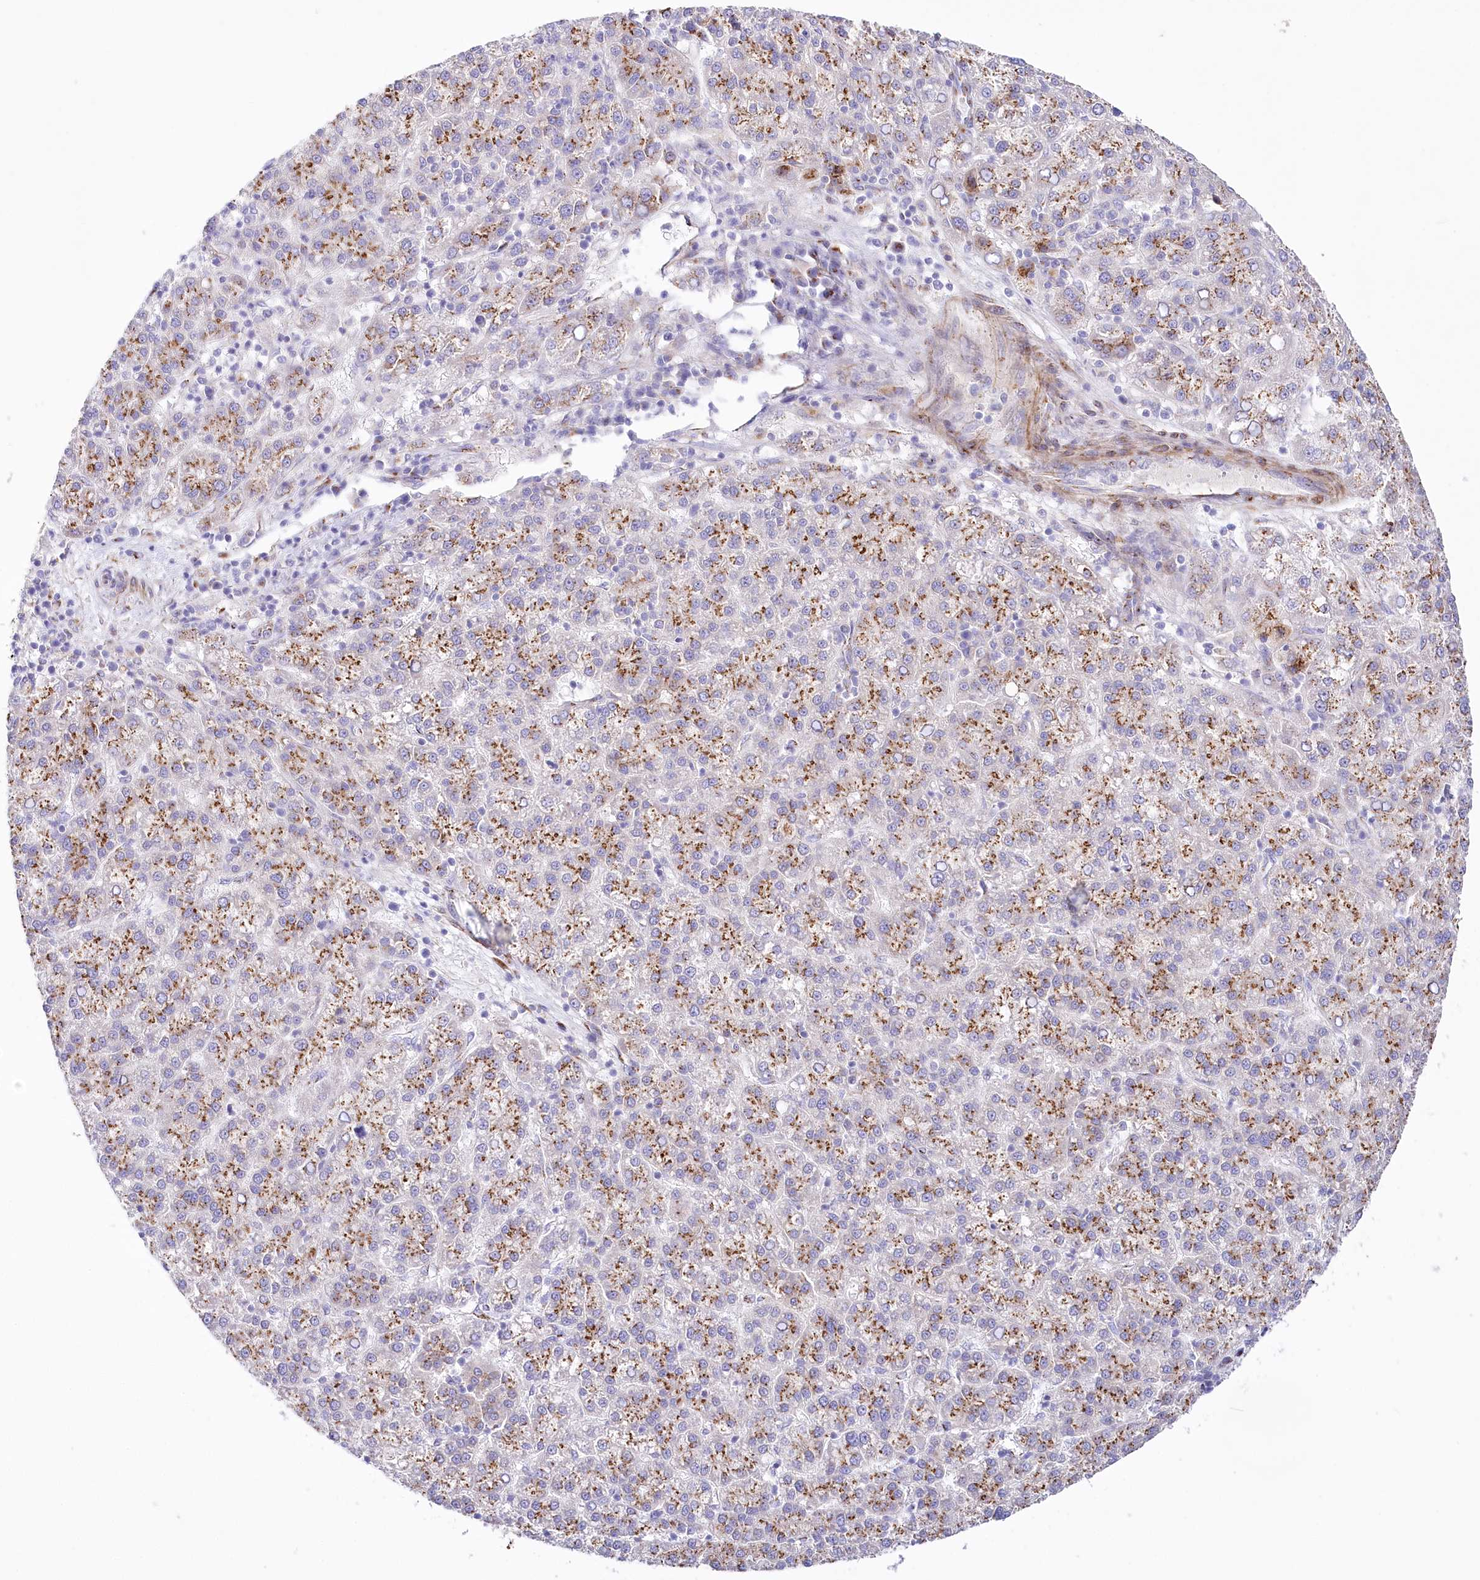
{"staining": {"intensity": "moderate", "quantity": ">75%", "location": "cytoplasmic/membranous"}, "tissue": "liver cancer", "cell_type": "Tumor cells", "image_type": "cancer", "snomed": [{"axis": "morphology", "description": "Carcinoma, Hepatocellular, NOS"}, {"axis": "topography", "description": "Liver"}], "caption": "A brown stain highlights moderate cytoplasmic/membranous positivity of a protein in liver cancer tumor cells.", "gene": "ABRAXAS2", "patient": {"sex": "female", "age": 58}}